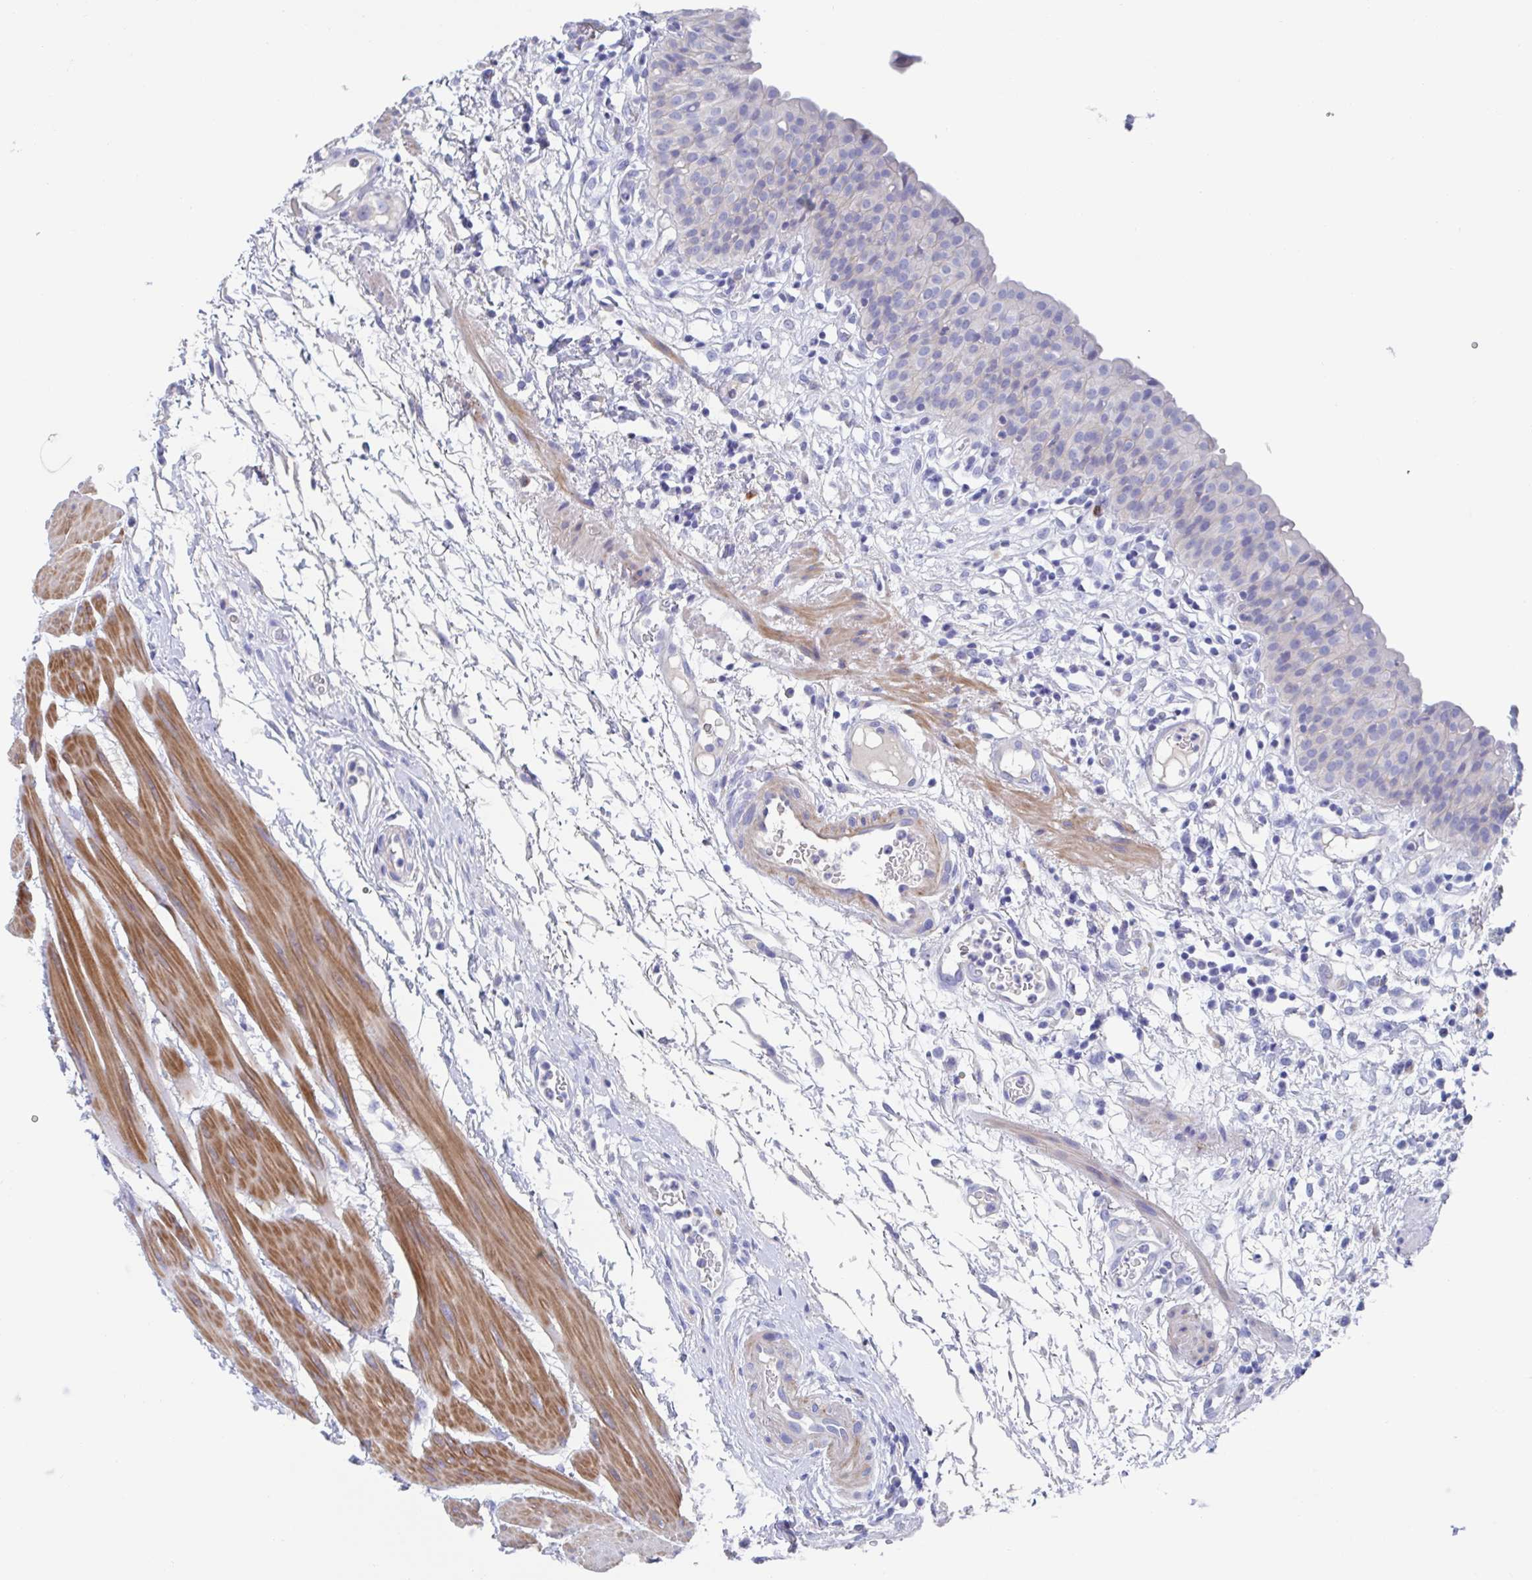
{"staining": {"intensity": "negative", "quantity": "none", "location": "none"}, "tissue": "urinary bladder", "cell_type": "Urothelial cells", "image_type": "normal", "snomed": [{"axis": "morphology", "description": "Normal tissue, NOS"}, {"axis": "morphology", "description": "Inflammation, NOS"}, {"axis": "topography", "description": "Urinary bladder"}], "caption": "IHC of benign urinary bladder exhibits no positivity in urothelial cells.", "gene": "CDH2", "patient": {"sex": "male", "age": 57}}